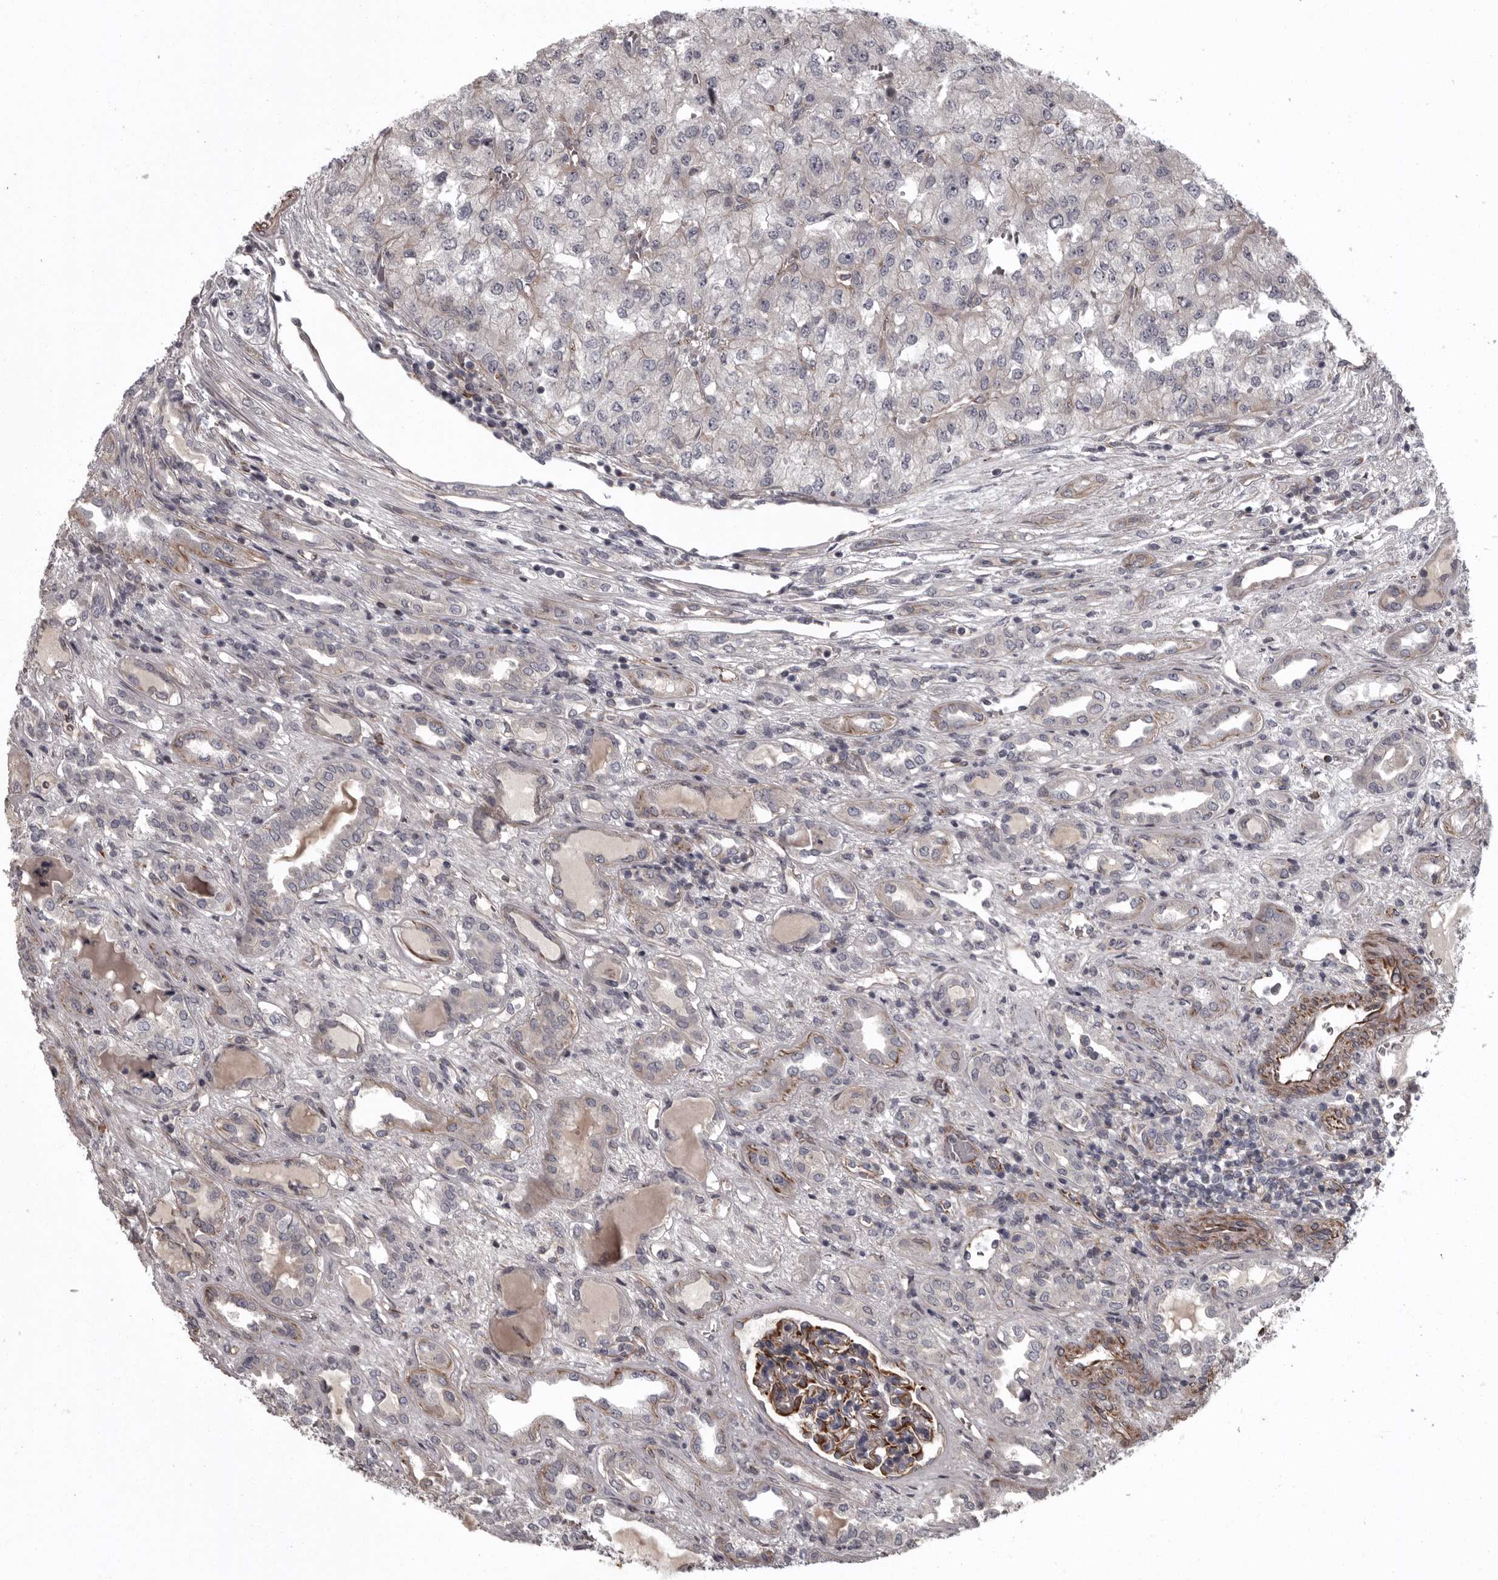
{"staining": {"intensity": "negative", "quantity": "none", "location": "none"}, "tissue": "renal cancer", "cell_type": "Tumor cells", "image_type": "cancer", "snomed": [{"axis": "morphology", "description": "Adenocarcinoma, NOS"}, {"axis": "topography", "description": "Kidney"}], "caption": "An image of renal cancer (adenocarcinoma) stained for a protein displays no brown staining in tumor cells.", "gene": "FAAP100", "patient": {"sex": "female", "age": 54}}